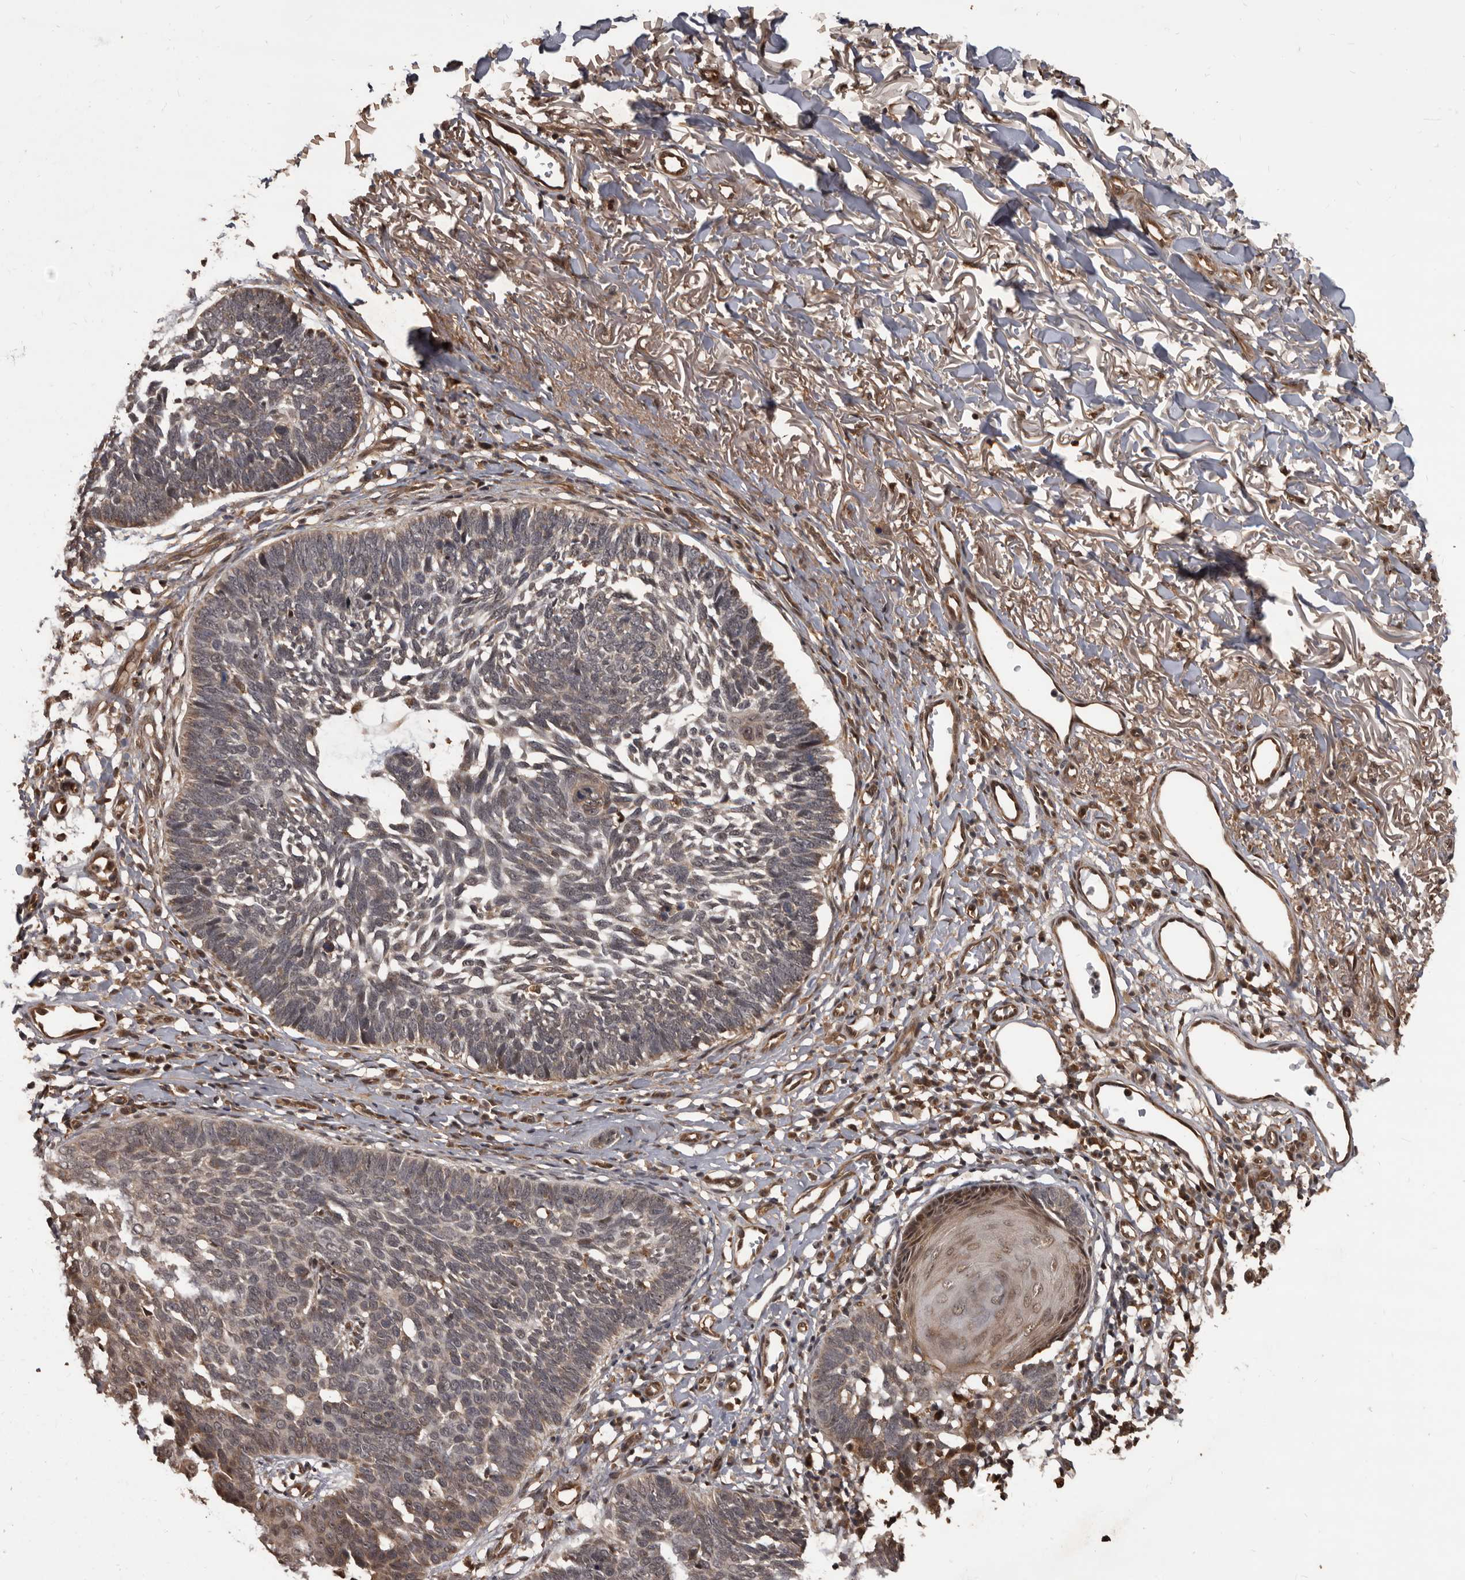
{"staining": {"intensity": "weak", "quantity": "<25%", "location": "cytoplasmic/membranous"}, "tissue": "skin cancer", "cell_type": "Tumor cells", "image_type": "cancer", "snomed": [{"axis": "morphology", "description": "Normal tissue, NOS"}, {"axis": "morphology", "description": "Basal cell carcinoma"}, {"axis": "topography", "description": "Skin"}], "caption": "An immunohistochemistry micrograph of basal cell carcinoma (skin) is shown. There is no staining in tumor cells of basal cell carcinoma (skin).", "gene": "AHR", "patient": {"sex": "male", "age": 77}}